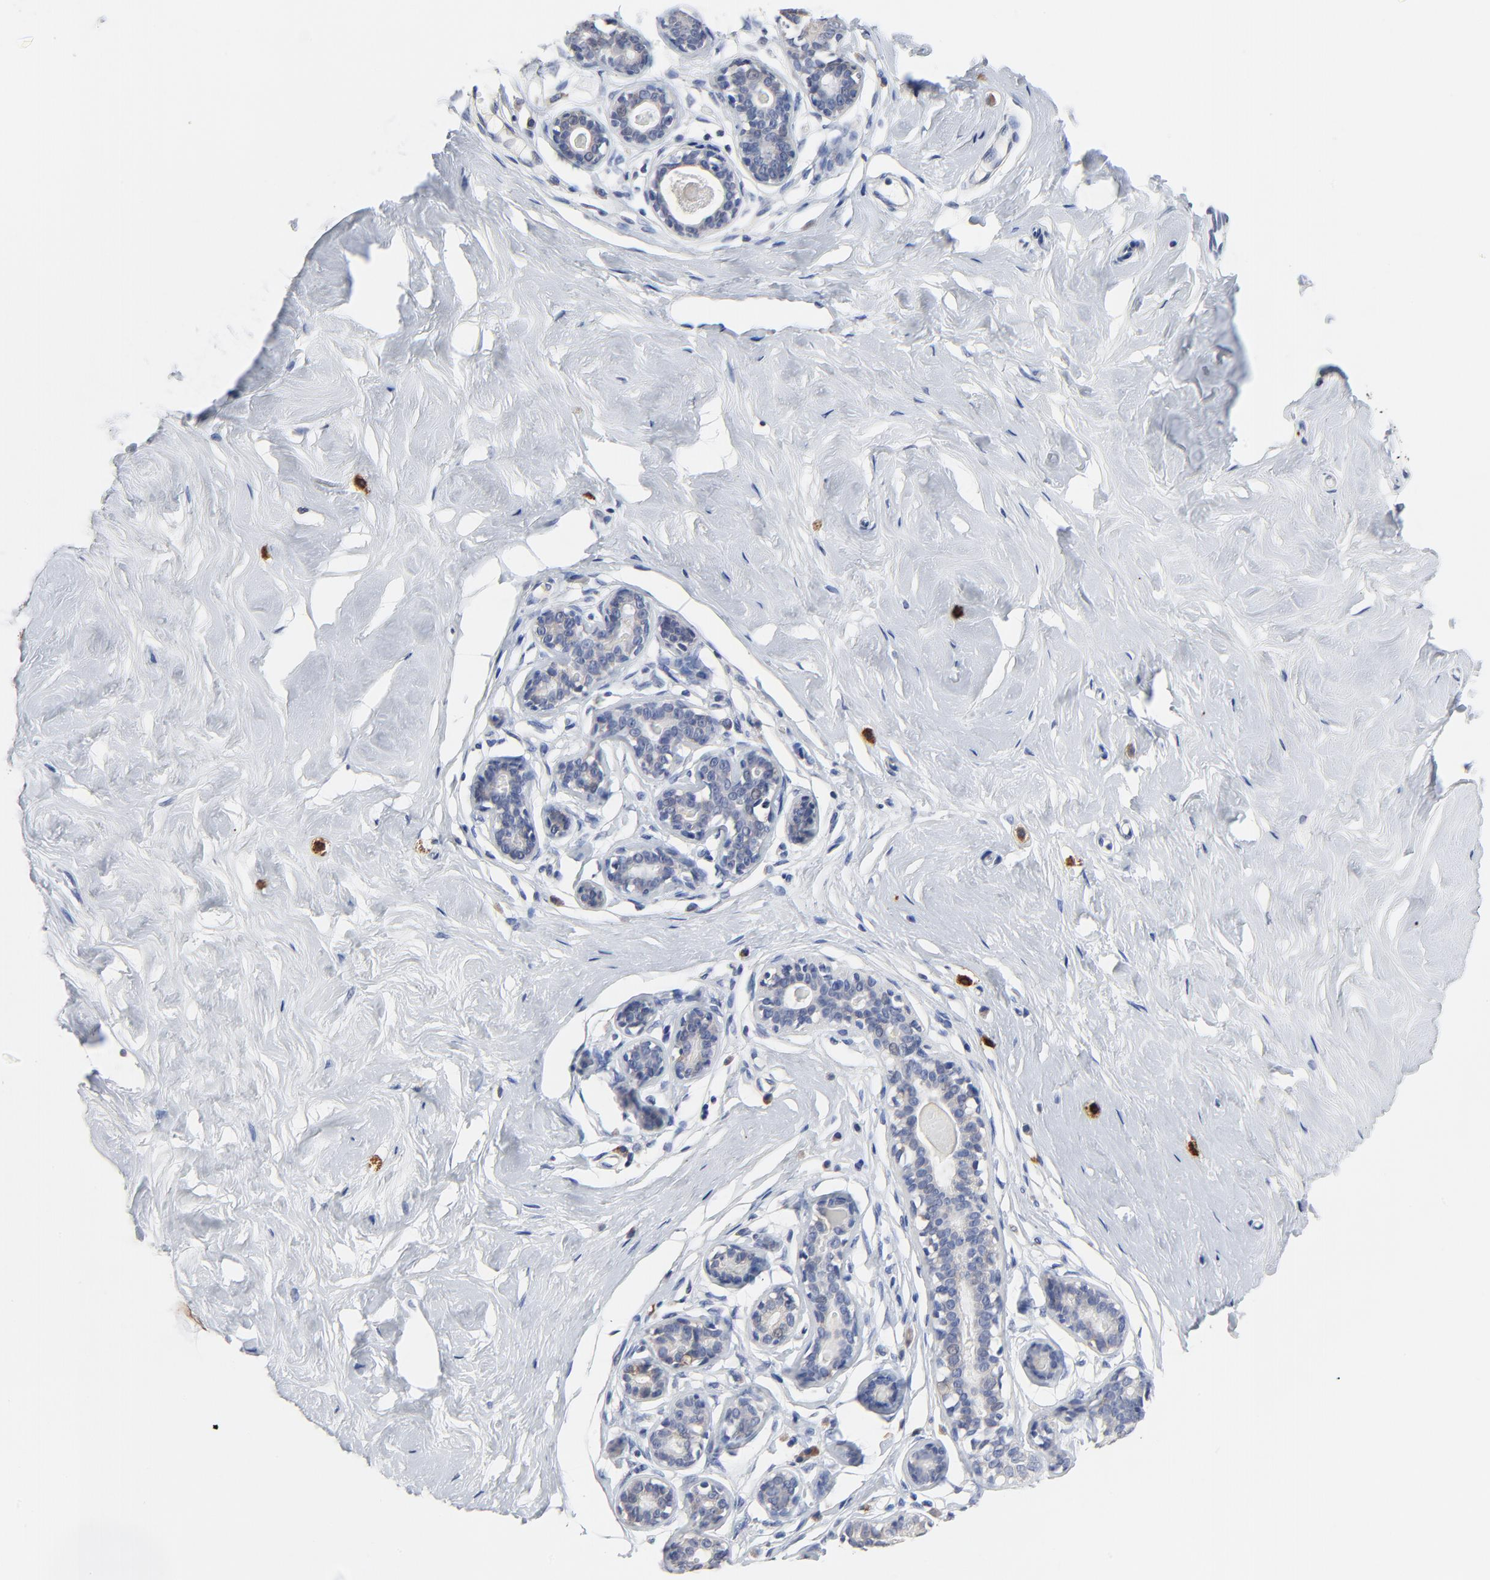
{"staining": {"intensity": "negative", "quantity": "none", "location": "none"}, "tissue": "breast", "cell_type": "Adipocytes", "image_type": "normal", "snomed": [{"axis": "morphology", "description": "Normal tissue, NOS"}, {"axis": "topography", "description": "Breast"}], "caption": "Immunohistochemistry of normal breast exhibits no positivity in adipocytes. (DAB (3,3'-diaminobenzidine) IHC, high magnification).", "gene": "FBXL5", "patient": {"sex": "female", "age": 23}}